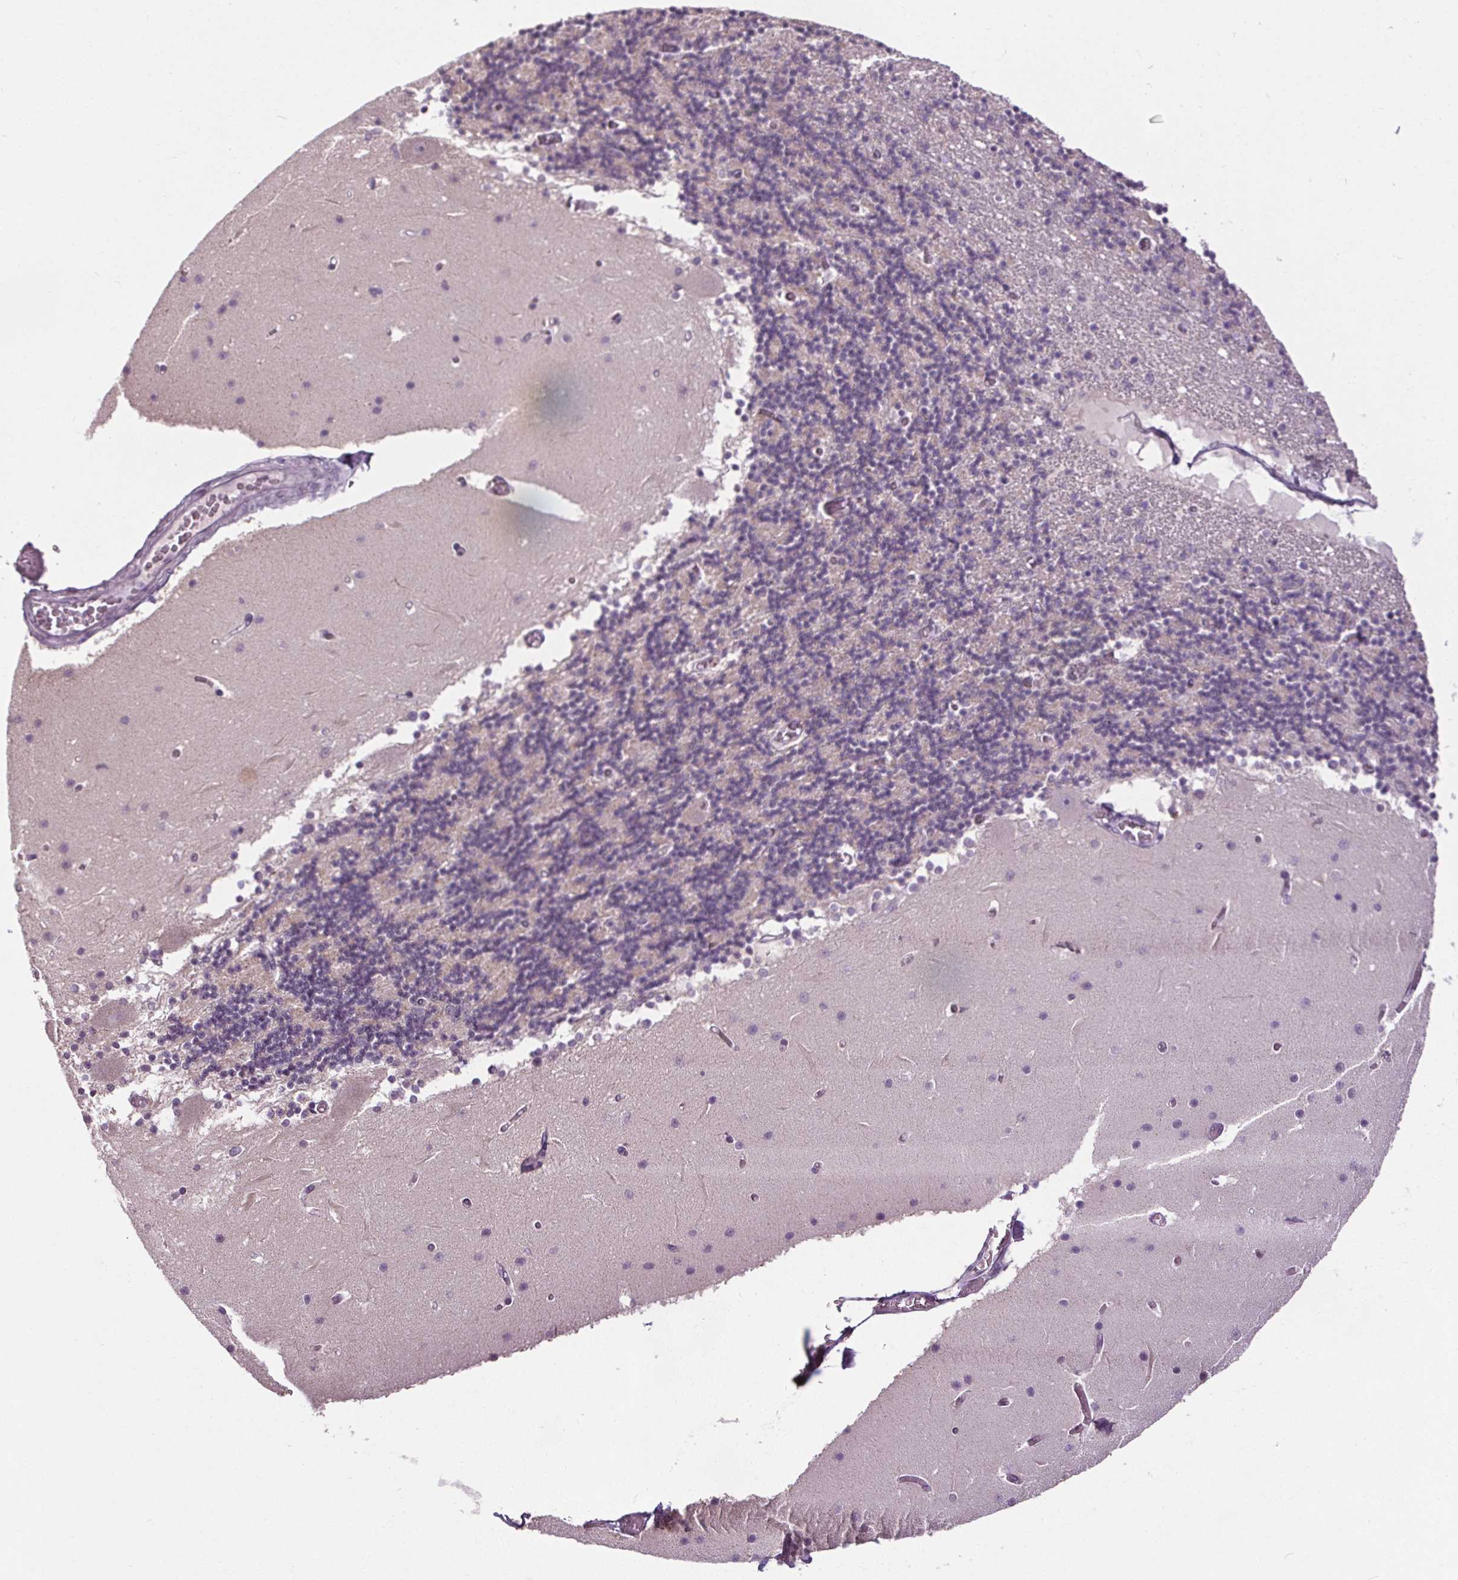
{"staining": {"intensity": "negative", "quantity": "none", "location": "none"}, "tissue": "cerebellum", "cell_type": "Cells in granular layer", "image_type": "normal", "snomed": [{"axis": "morphology", "description": "Normal tissue, NOS"}, {"axis": "topography", "description": "Cerebellum"}], "caption": "Photomicrograph shows no significant protein positivity in cells in granular layer of normal cerebellum. (Brightfield microscopy of DAB (3,3'-diaminobenzidine) immunohistochemistry (IHC) at high magnification).", "gene": "SLC2A9", "patient": {"sex": "female", "age": 28}}